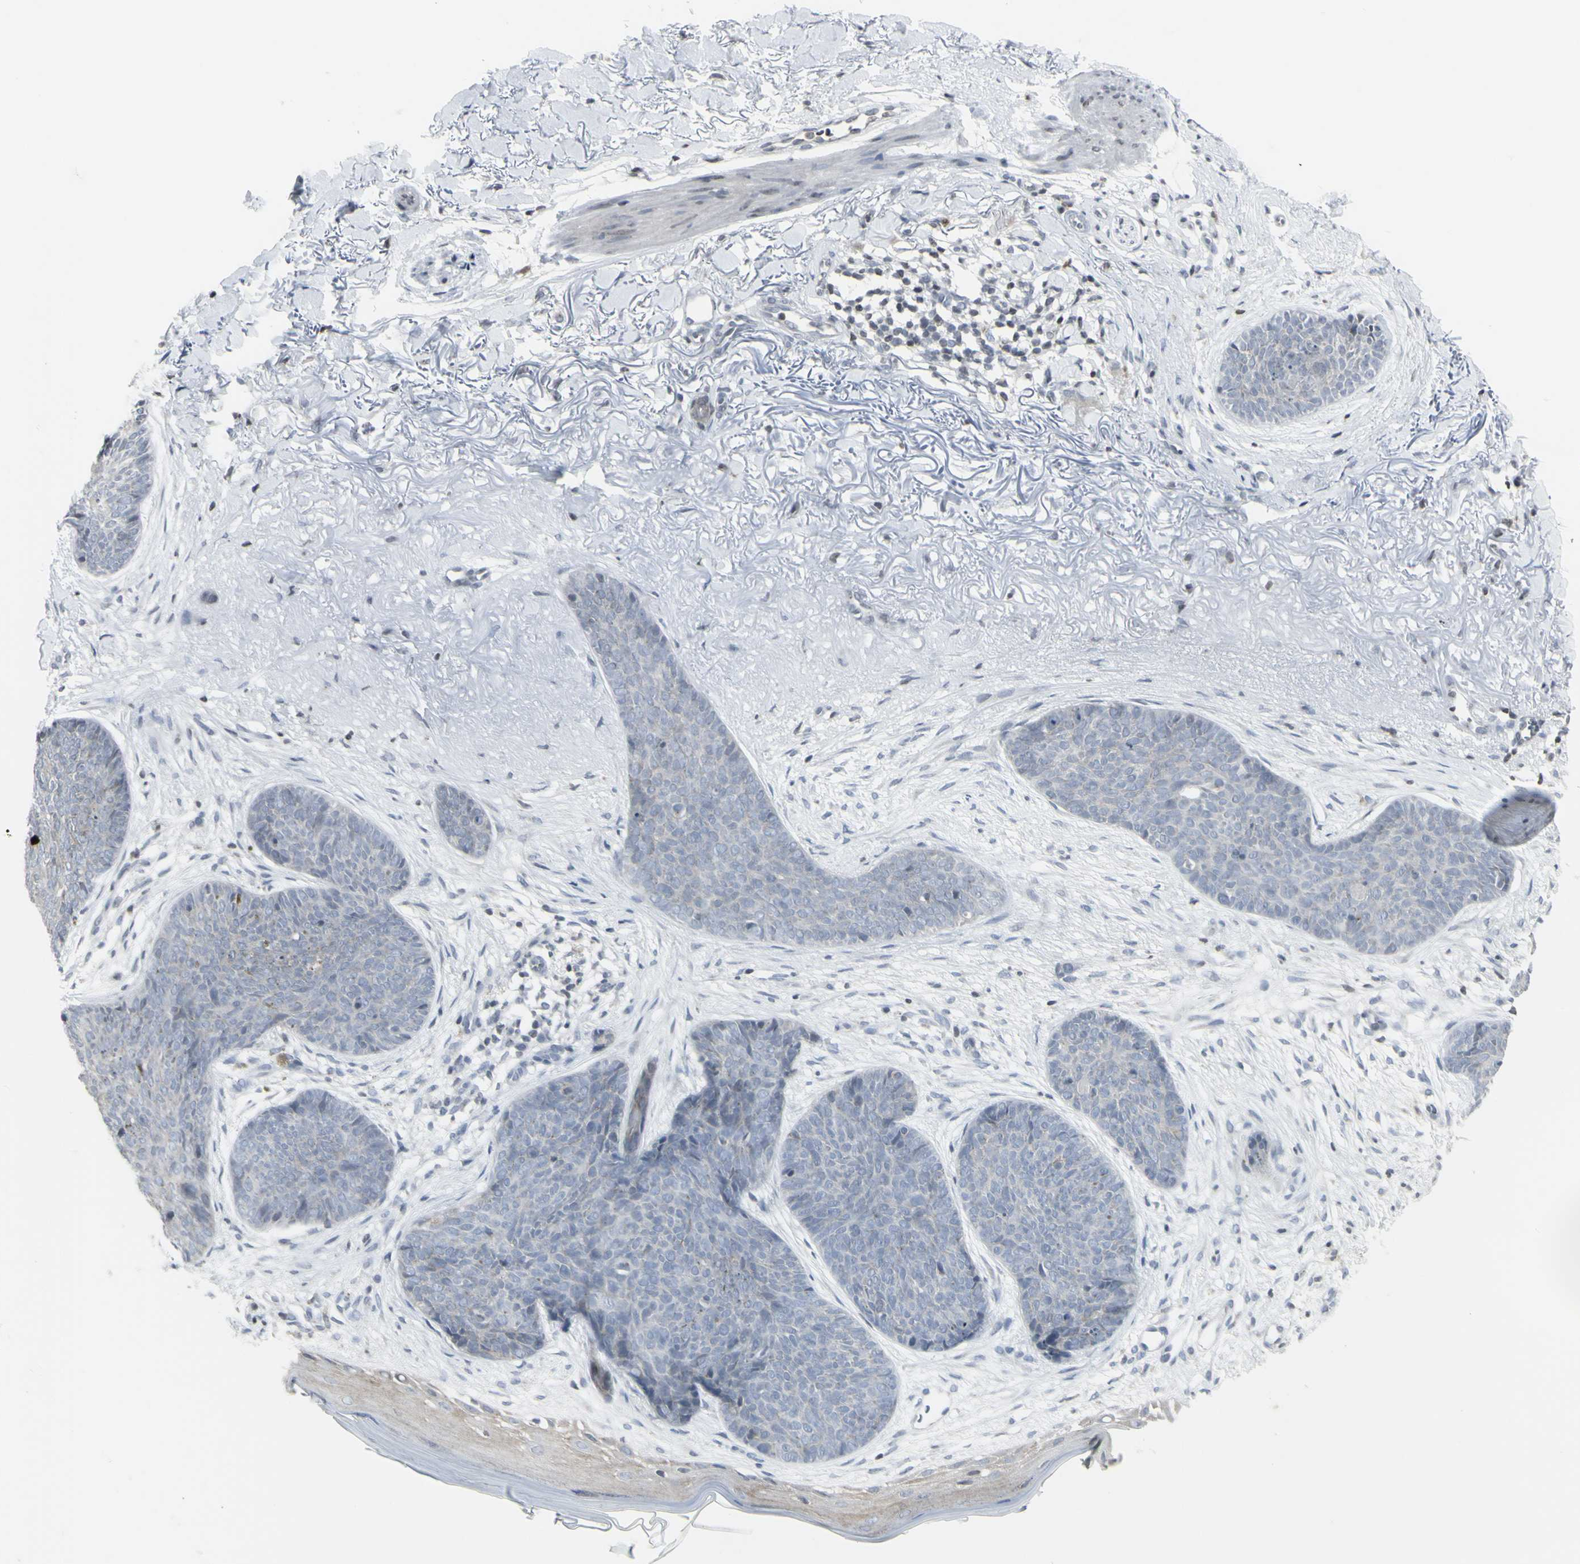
{"staining": {"intensity": "negative", "quantity": "none", "location": "none"}, "tissue": "skin cancer", "cell_type": "Tumor cells", "image_type": "cancer", "snomed": [{"axis": "morphology", "description": "Normal tissue, NOS"}, {"axis": "morphology", "description": "Basal cell carcinoma"}, {"axis": "topography", "description": "Skin"}], "caption": "DAB (3,3'-diaminobenzidine) immunohistochemical staining of skin basal cell carcinoma demonstrates no significant positivity in tumor cells.", "gene": "MUC5AC", "patient": {"sex": "female", "age": 70}}